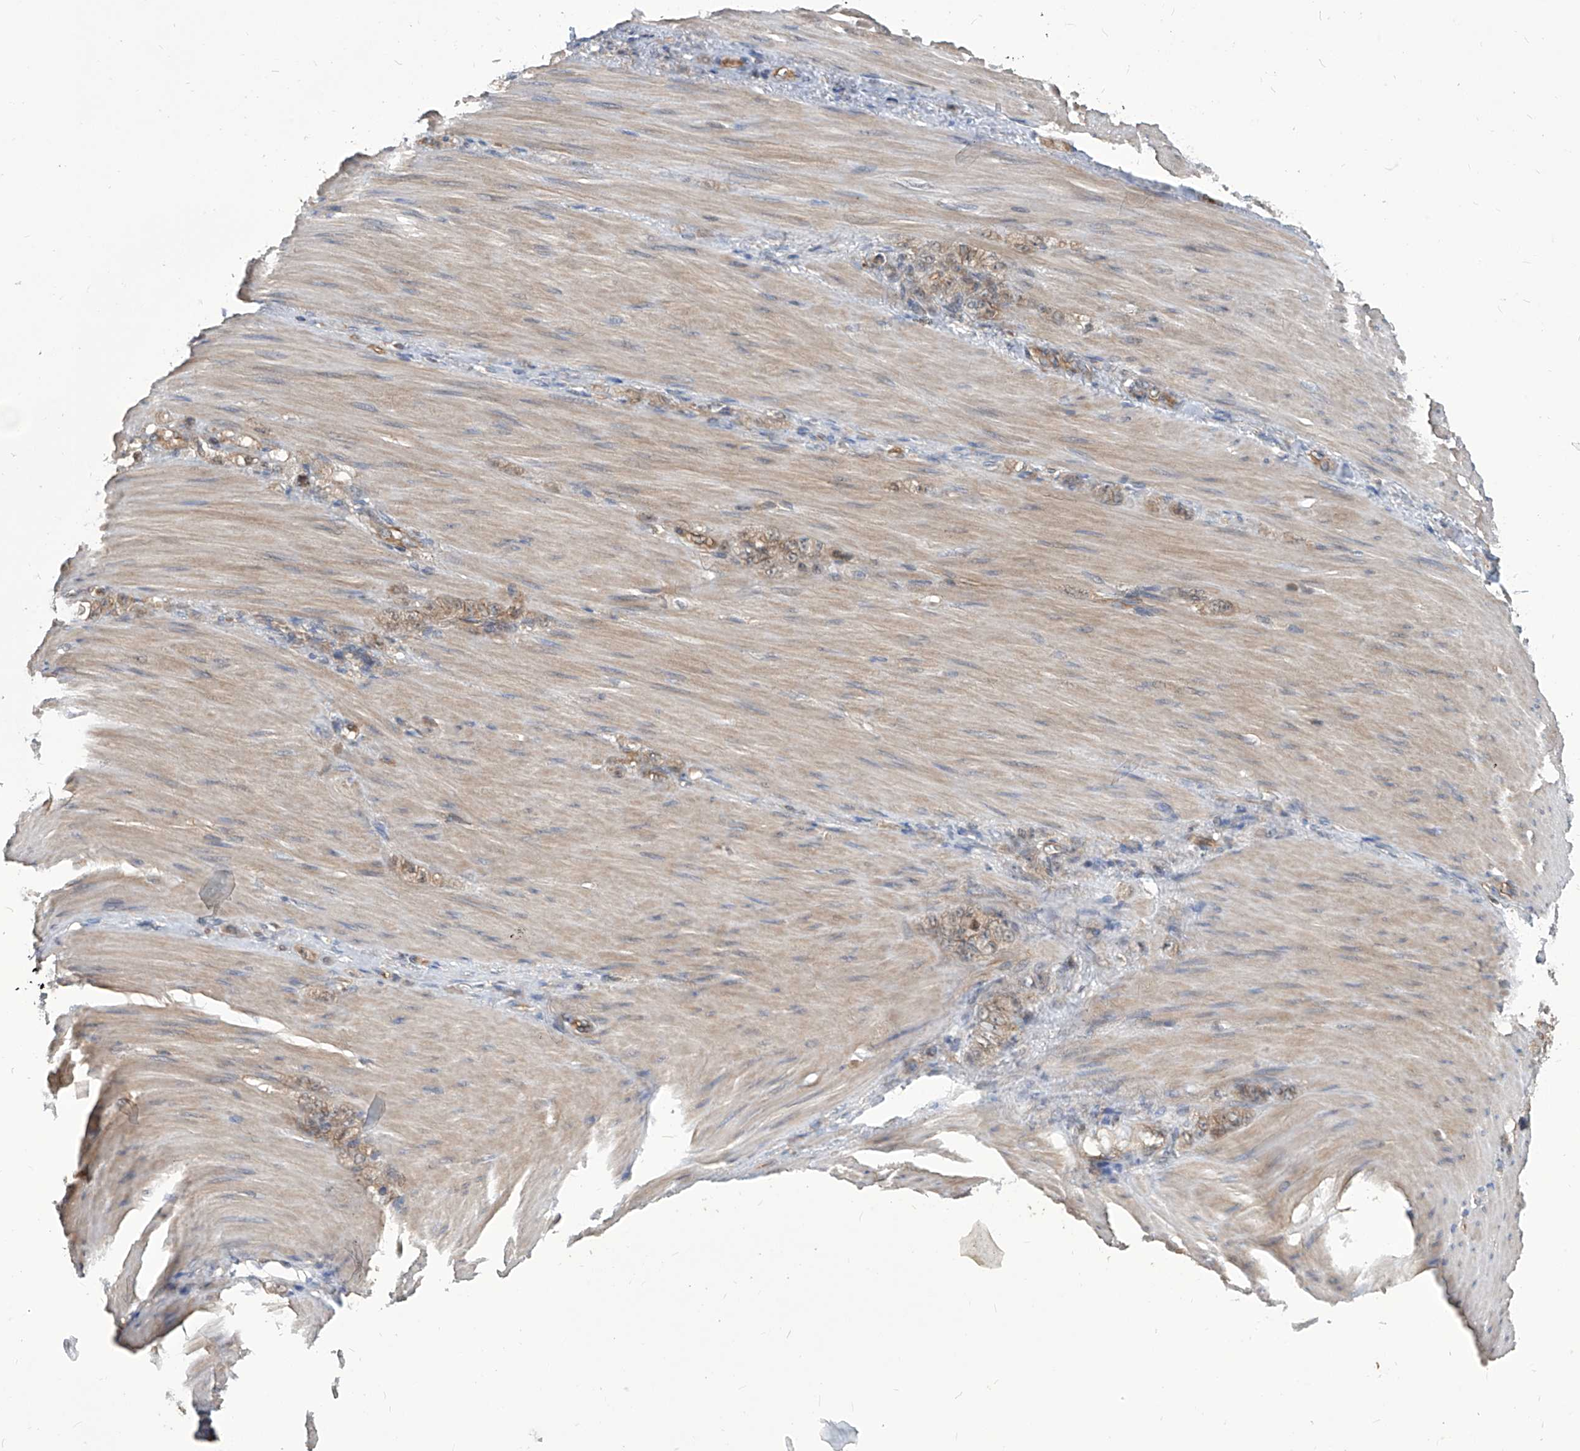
{"staining": {"intensity": "weak", "quantity": "<25%", "location": "cytoplasmic/membranous"}, "tissue": "stomach cancer", "cell_type": "Tumor cells", "image_type": "cancer", "snomed": [{"axis": "morphology", "description": "Normal tissue, NOS"}, {"axis": "morphology", "description": "Adenocarcinoma, NOS"}, {"axis": "topography", "description": "Stomach"}], "caption": "Protein analysis of stomach cancer shows no significant positivity in tumor cells.", "gene": "PSMB1", "patient": {"sex": "male", "age": 82}}